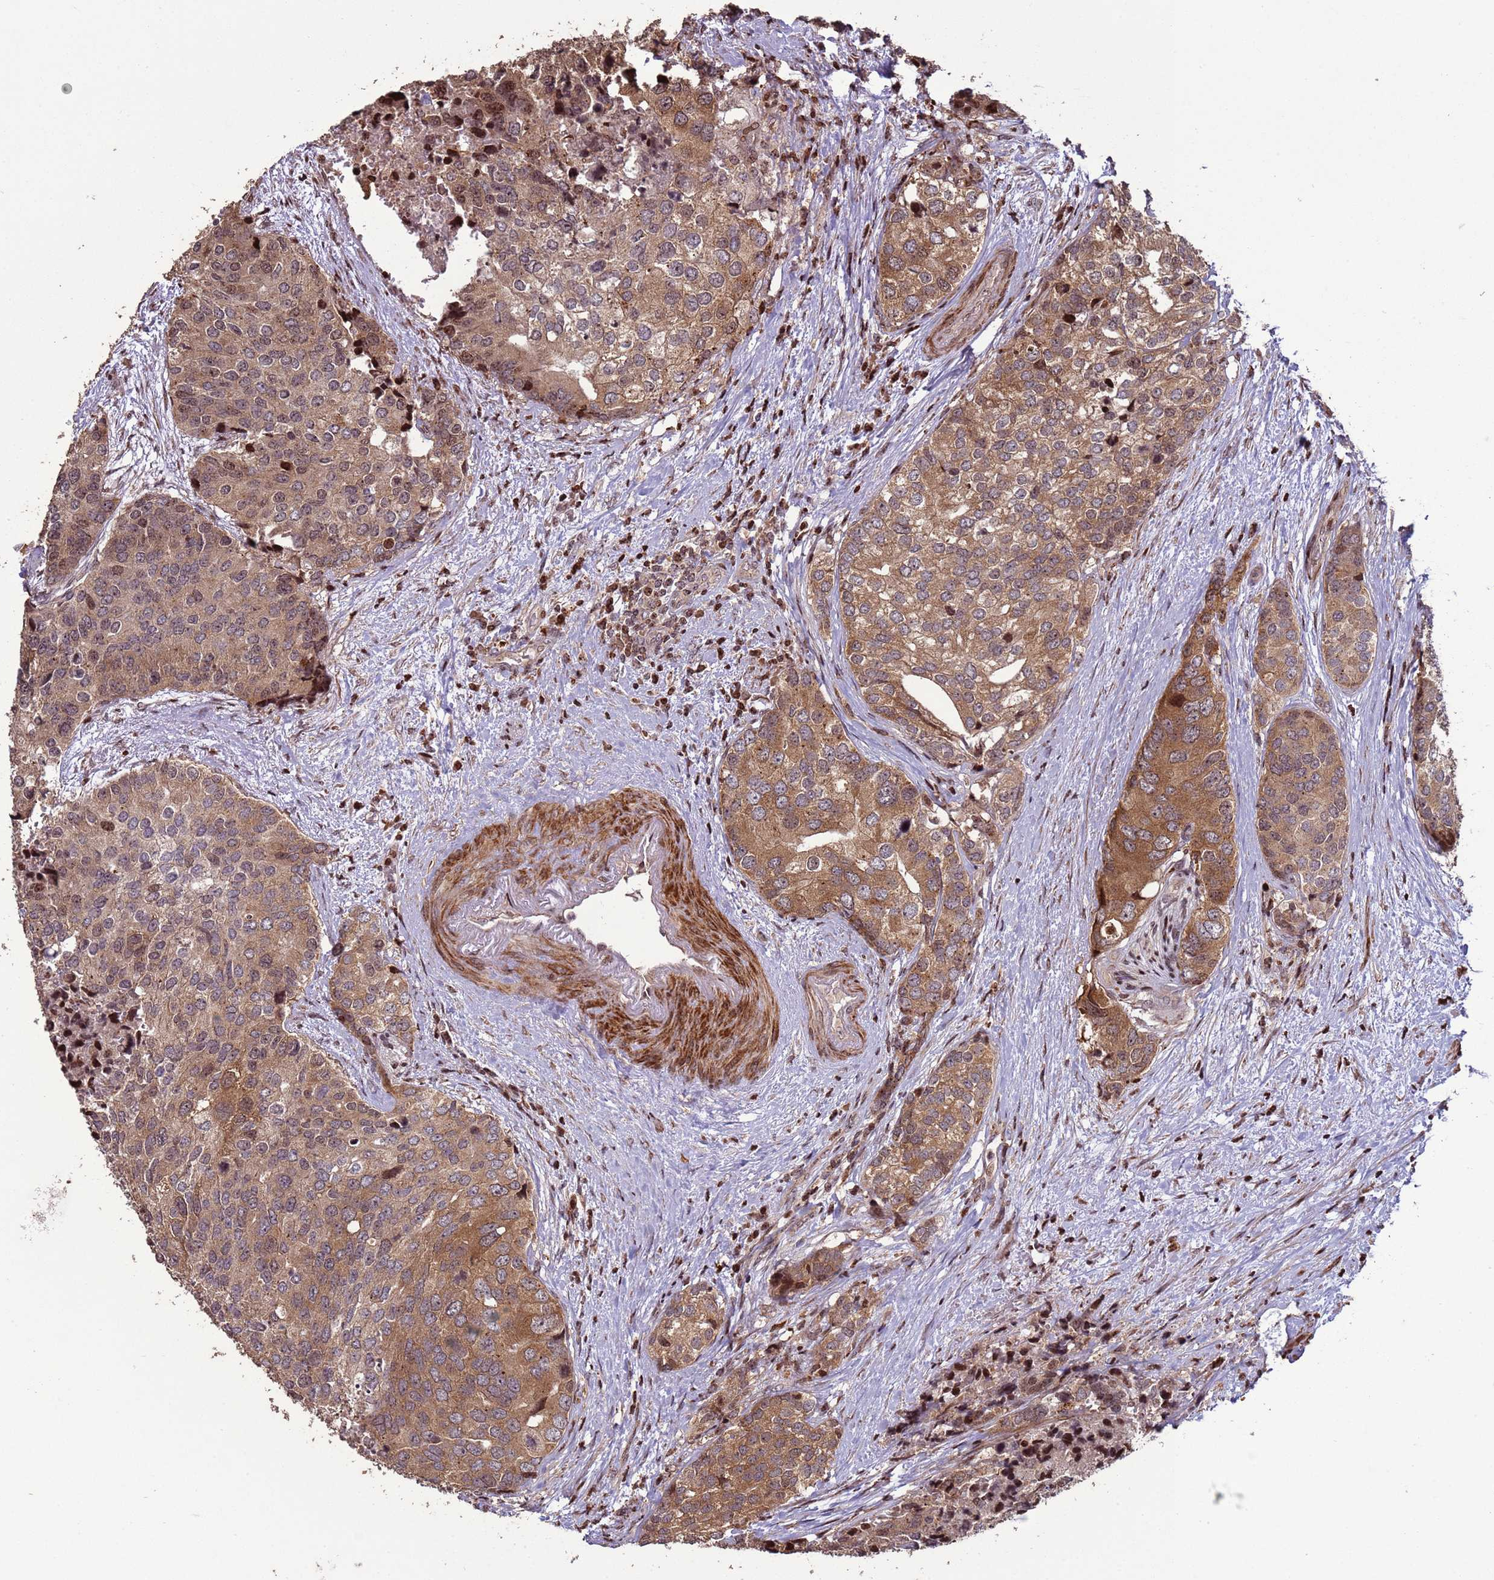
{"staining": {"intensity": "moderate", "quantity": ">75%", "location": "cytoplasmic/membranous"}, "tissue": "prostate cancer", "cell_type": "Tumor cells", "image_type": "cancer", "snomed": [{"axis": "morphology", "description": "Adenocarcinoma, High grade"}, {"axis": "topography", "description": "Prostate"}], "caption": "Protein expression analysis of prostate cancer (adenocarcinoma (high-grade)) exhibits moderate cytoplasmic/membranous positivity in about >75% of tumor cells. The staining was performed using DAB, with brown indicating positive protein expression. Nuclei are stained blue with hematoxylin.", "gene": "HGH1", "patient": {"sex": "male", "age": 62}}